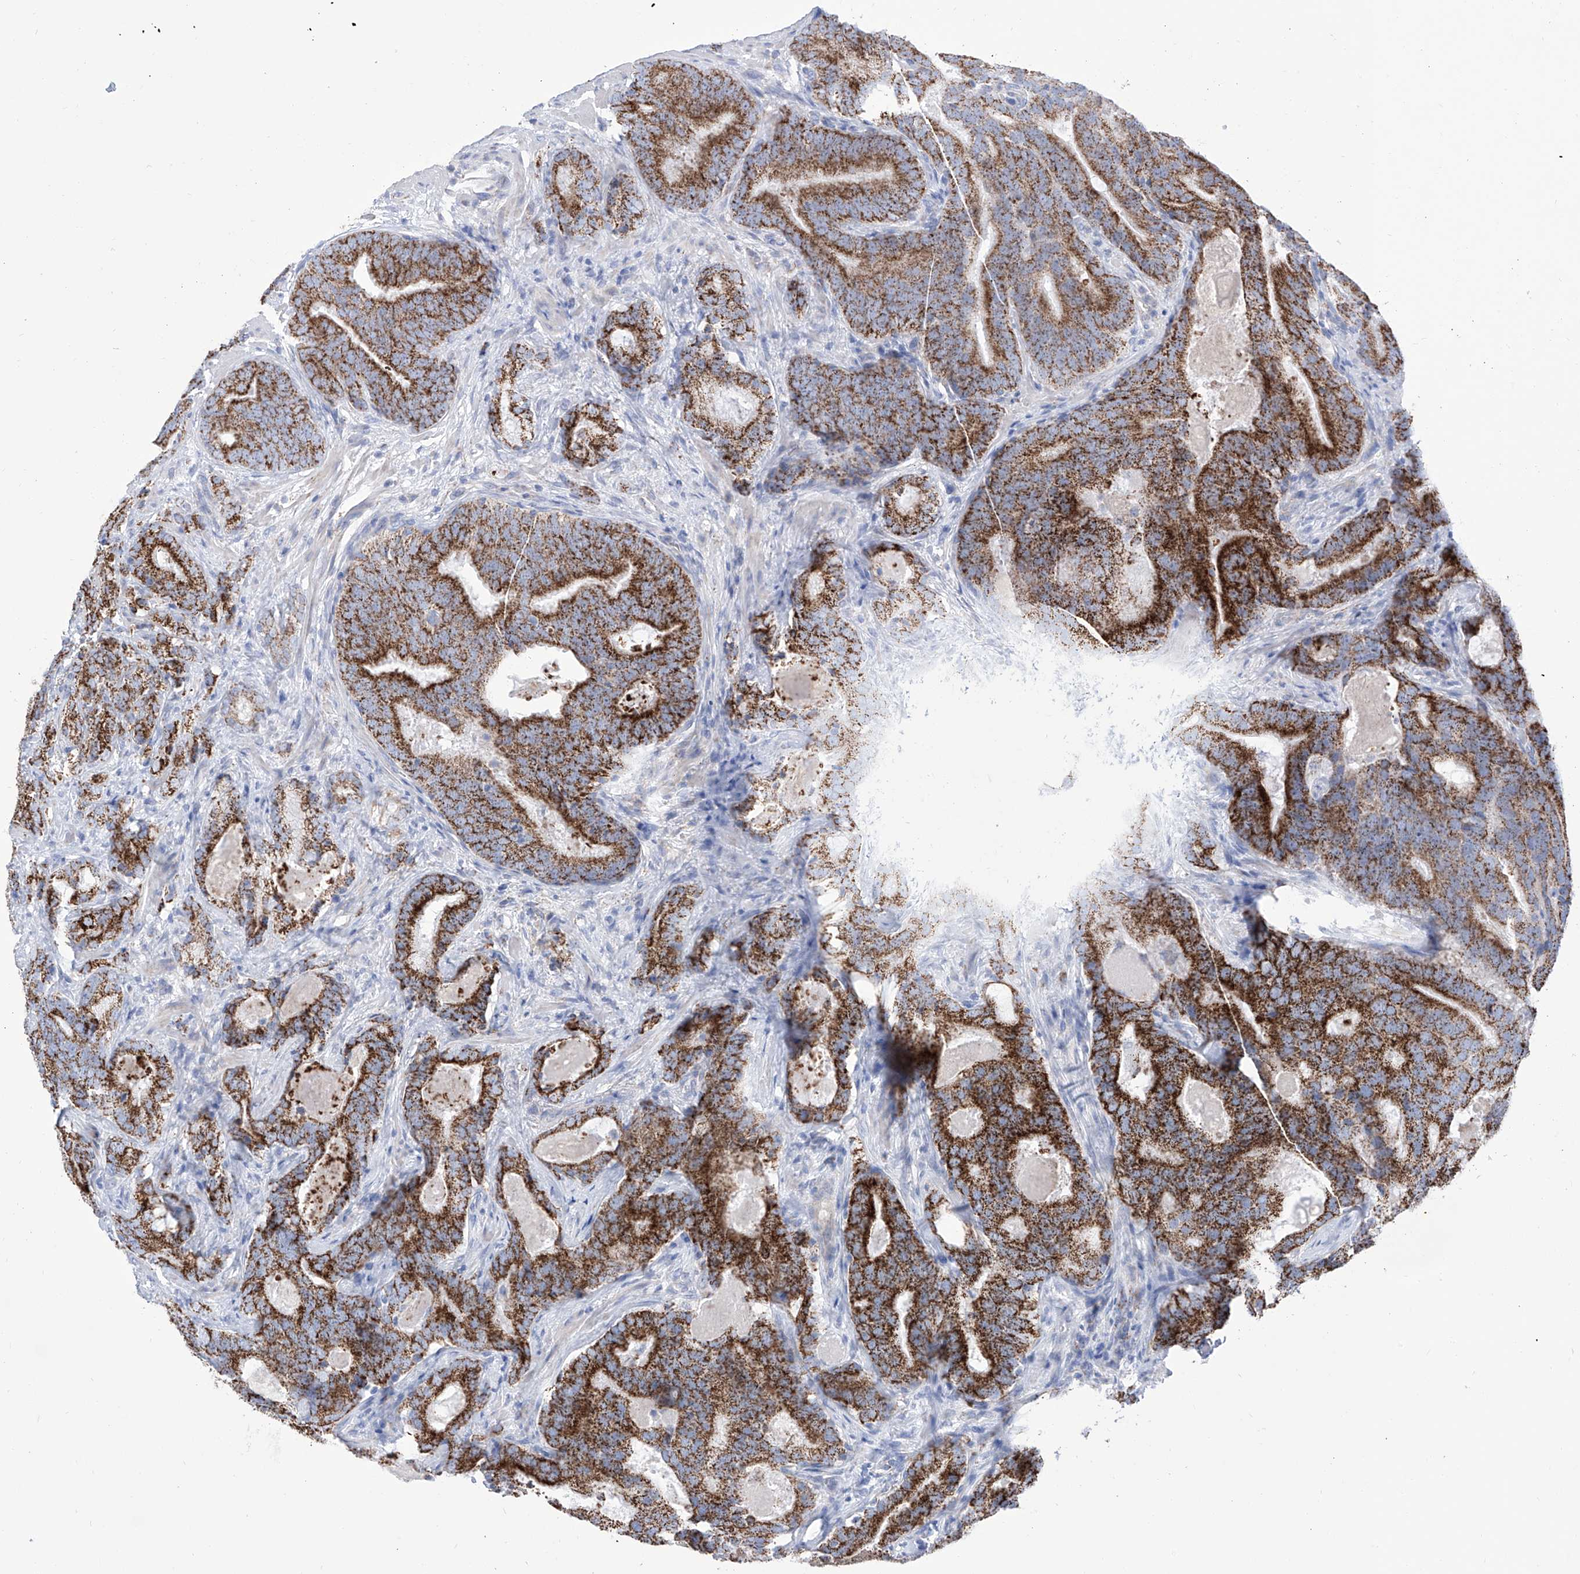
{"staining": {"intensity": "strong", "quantity": ">75%", "location": "cytoplasmic/membranous"}, "tissue": "prostate cancer", "cell_type": "Tumor cells", "image_type": "cancer", "snomed": [{"axis": "morphology", "description": "Adenocarcinoma, High grade"}, {"axis": "topography", "description": "Prostate"}], "caption": "Protein staining of prostate adenocarcinoma (high-grade) tissue exhibits strong cytoplasmic/membranous staining in about >75% of tumor cells.", "gene": "ALDH6A1", "patient": {"sex": "male", "age": 66}}